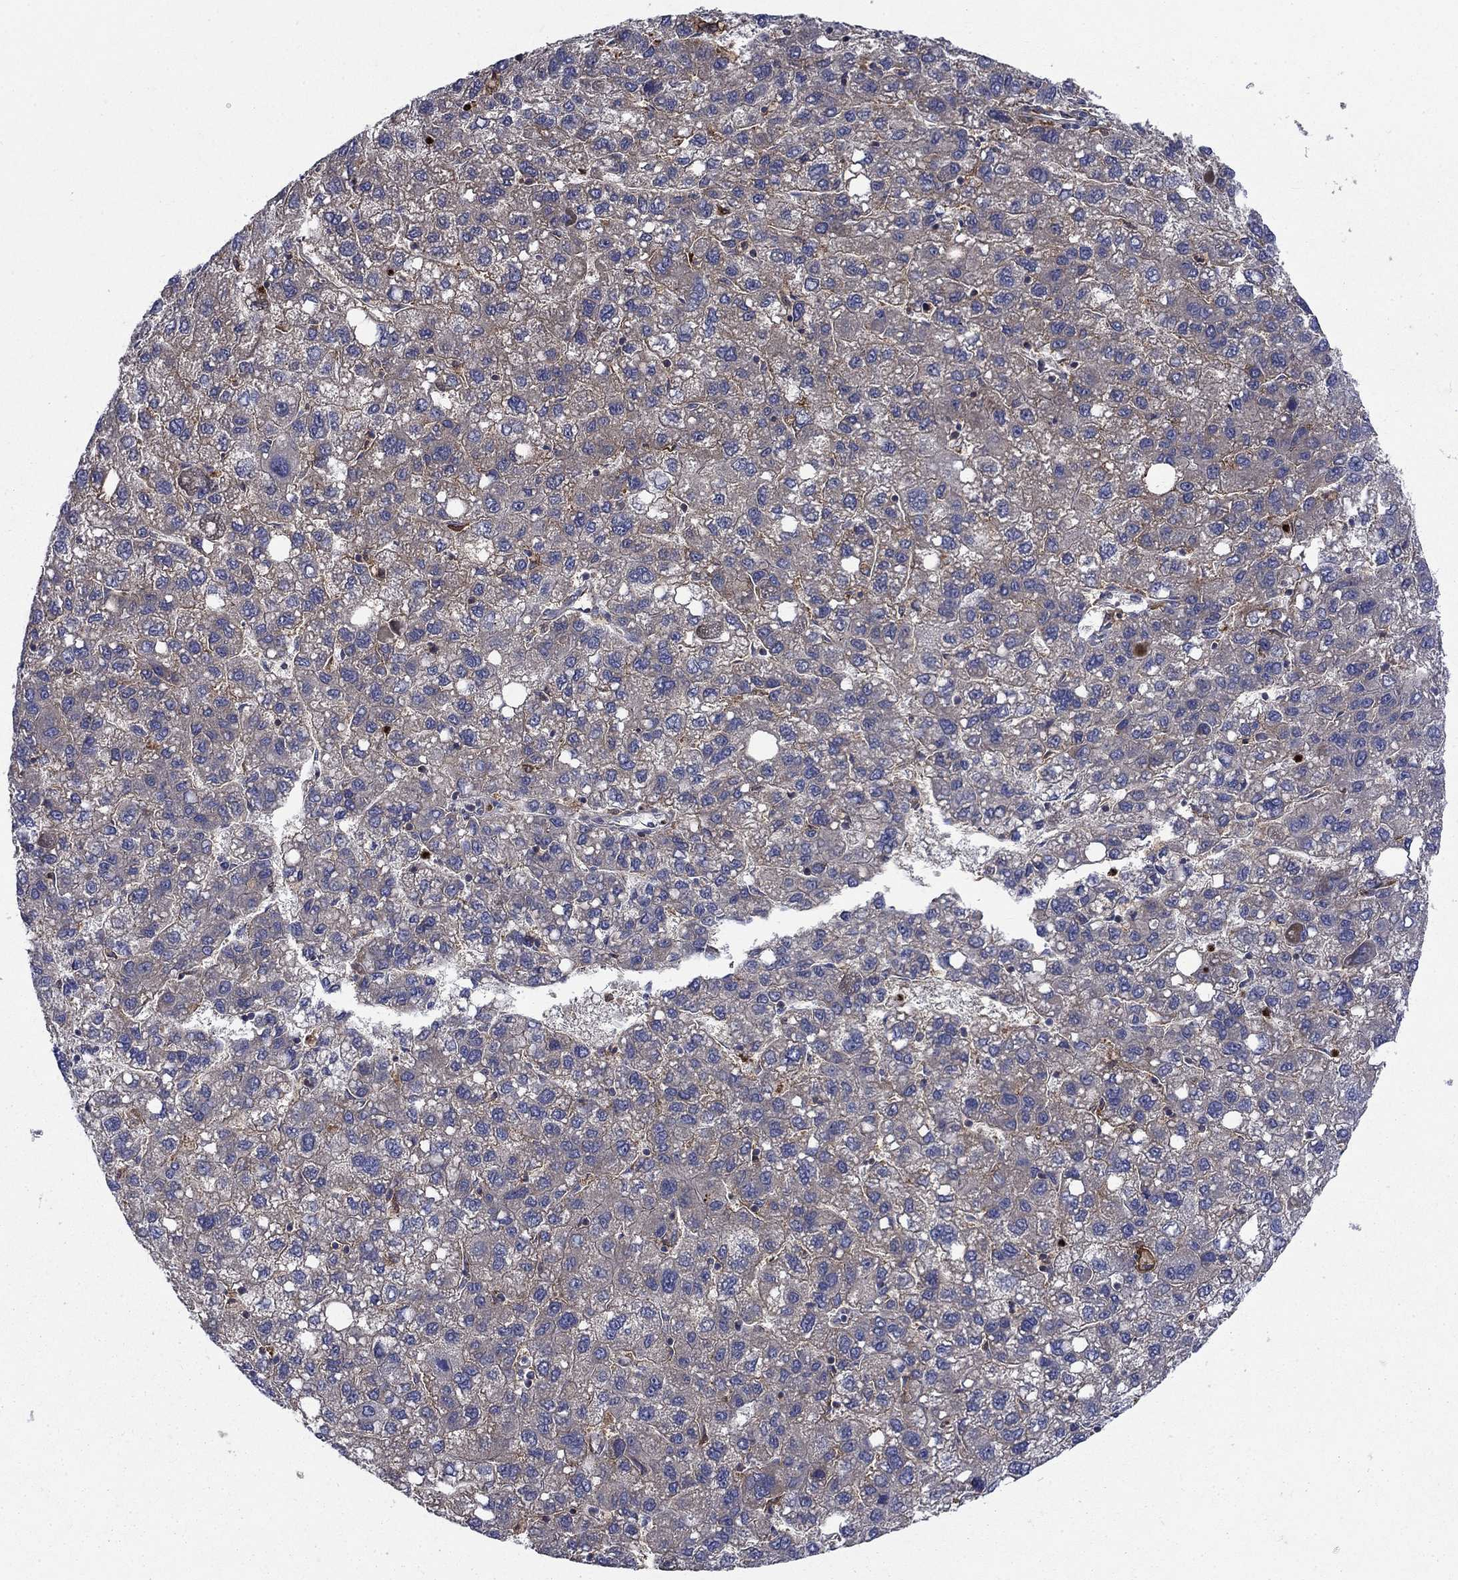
{"staining": {"intensity": "weak", "quantity": "<25%", "location": "cytoplasmic/membranous"}, "tissue": "liver cancer", "cell_type": "Tumor cells", "image_type": "cancer", "snomed": [{"axis": "morphology", "description": "Carcinoma, Hepatocellular, NOS"}, {"axis": "topography", "description": "Liver"}], "caption": "This is an immunohistochemistry histopathology image of liver hepatocellular carcinoma. There is no staining in tumor cells.", "gene": "RNF19B", "patient": {"sex": "female", "age": 82}}